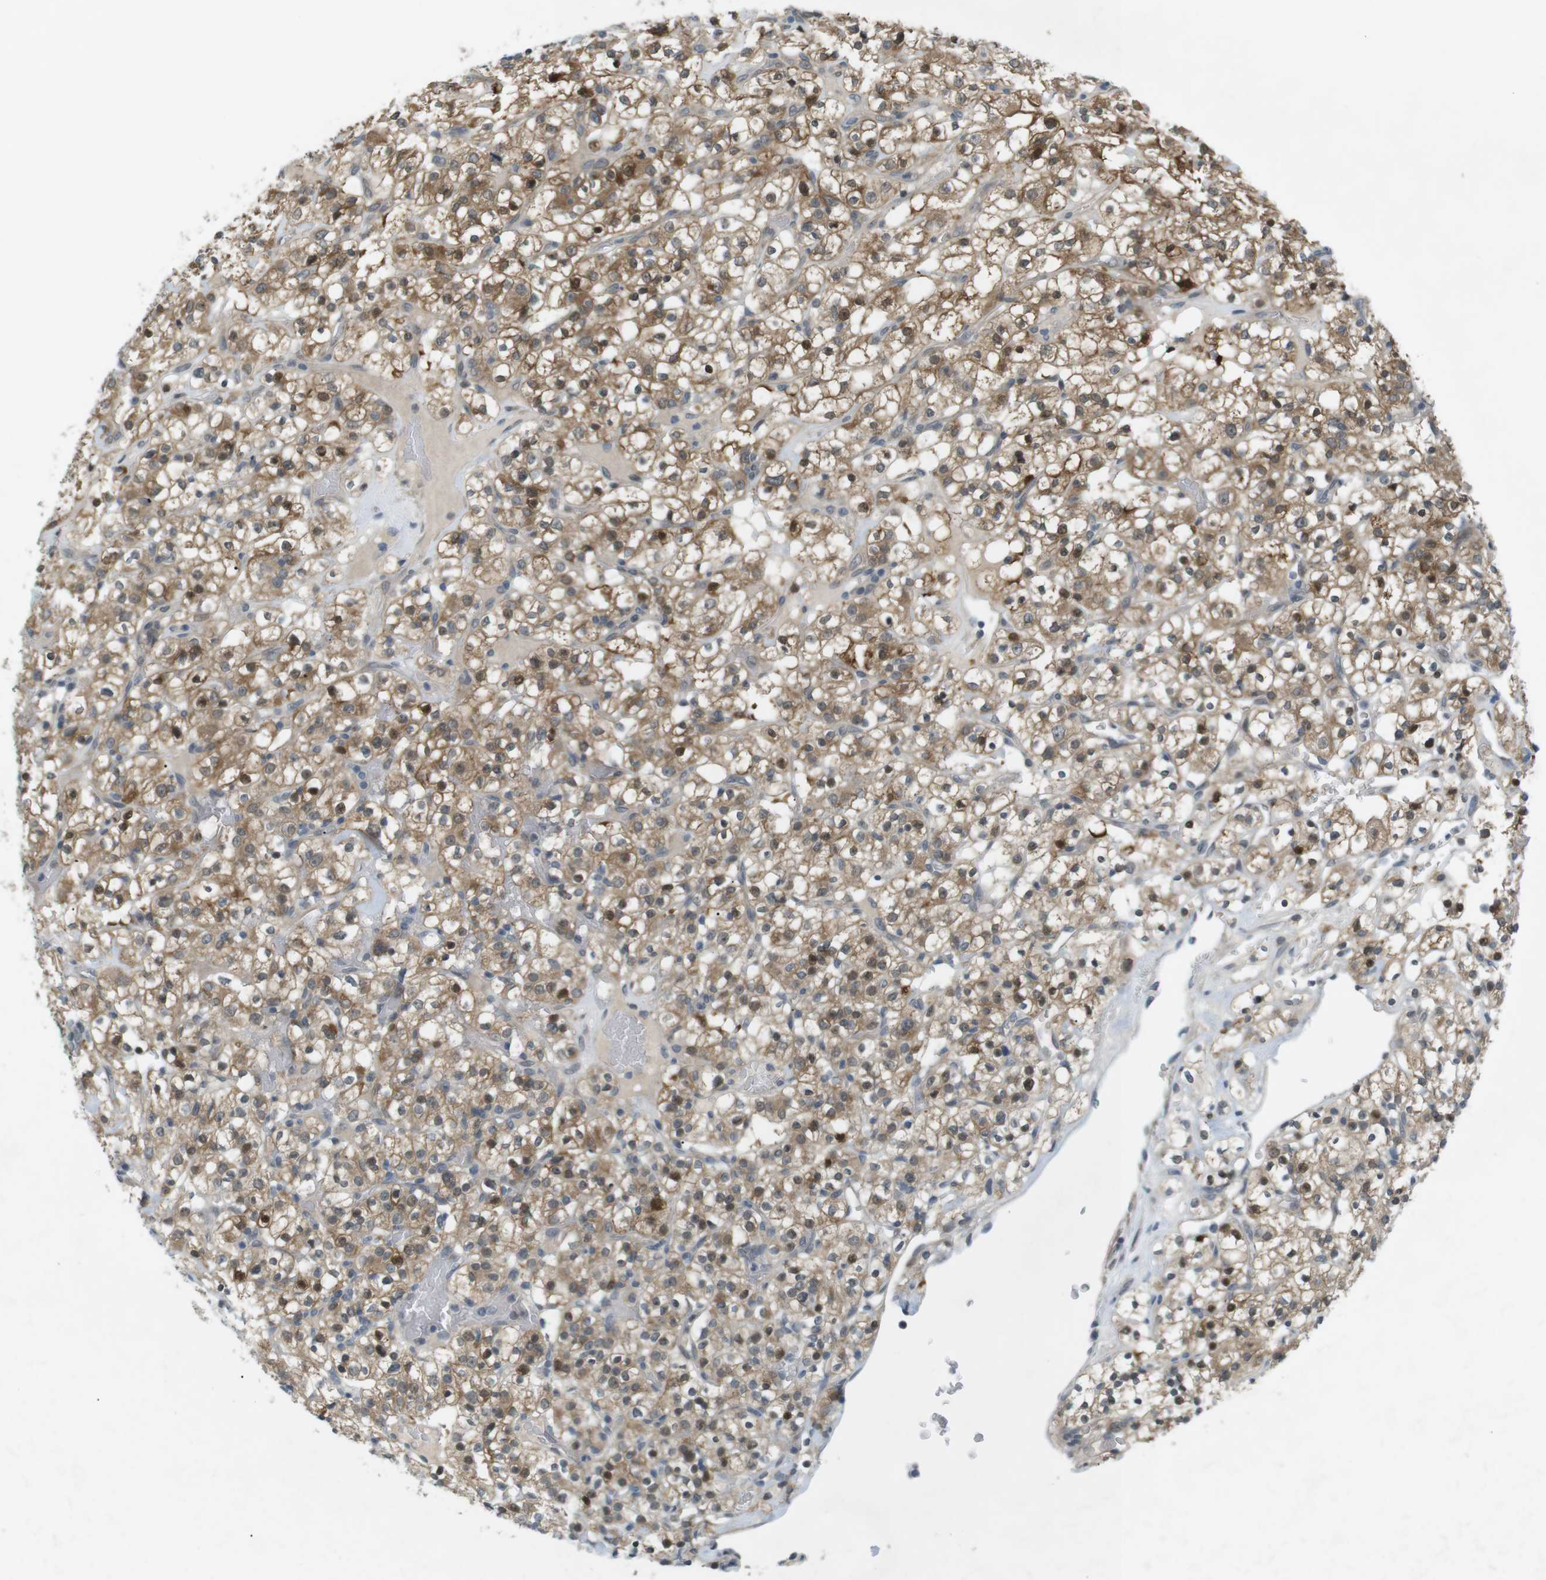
{"staining": {"intensity": "moderate", "quantity": ">75%", "location": "cytoplasmic/membranous"}, "tissue": "renal cancer", "cell_type": "Tumor cells", "image_type": "cancer", "snomed": [{"axis": "morphology", "description": "Normal tissue, NOS"}, {"axis": "morphology", "description": "Adenocarcinoma, NOS"}, {"axis": "topography", "description": "Kidney"}], "caption": "A brown stain shows moderate cytoplasmic/membranous positivity of a protein in human renal adenocarcinoma tumor cells. The staining was performed using DAB (3,3'-diaminobenzidine) to visualize the protein expression in brown, while the nuclei were stained in blue with hematoxylin (Magnification: 20x).", "gene": "RTN3", "patient": {"sex": "female", "age": 72}}